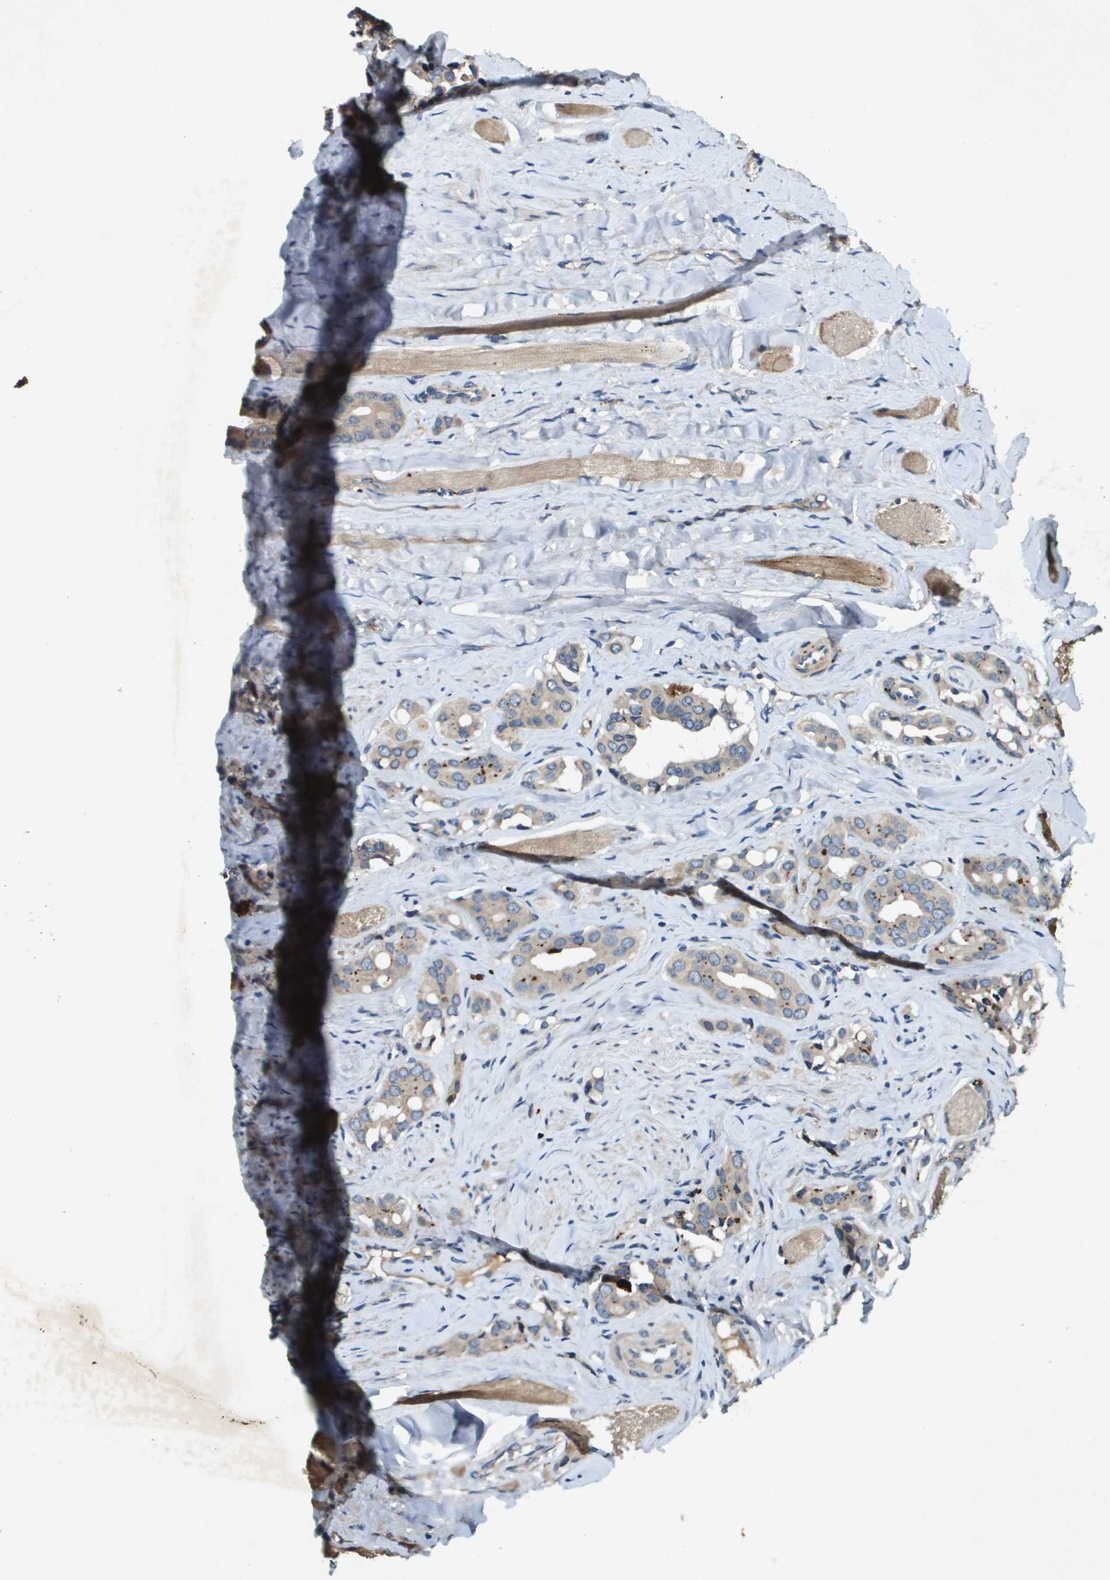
{"staining": {"intensity": "weak", "quantity": ">75%", "location": "cytoplasmic/membranous"}, "tissue": "prostate cancer", "cell_type": "Tumor cells", "image_type": "cancer", "snomed": [{"axis": "morphology", "description": "Adenocarcinoma, High grade"}, {"axis": "topography", "description": "Prostate"}], "caption": "This histopathology image exhibits prostate cancer stained with immunohistochemistry (IHC) to label a protein in brown. The cytoplasmic/membranous of tumor cells show weak positivity for the protein. Nuclei are counter-stained blue.", "gene": "PGAP3", "patient": {"sex": "male", "age": 52}}